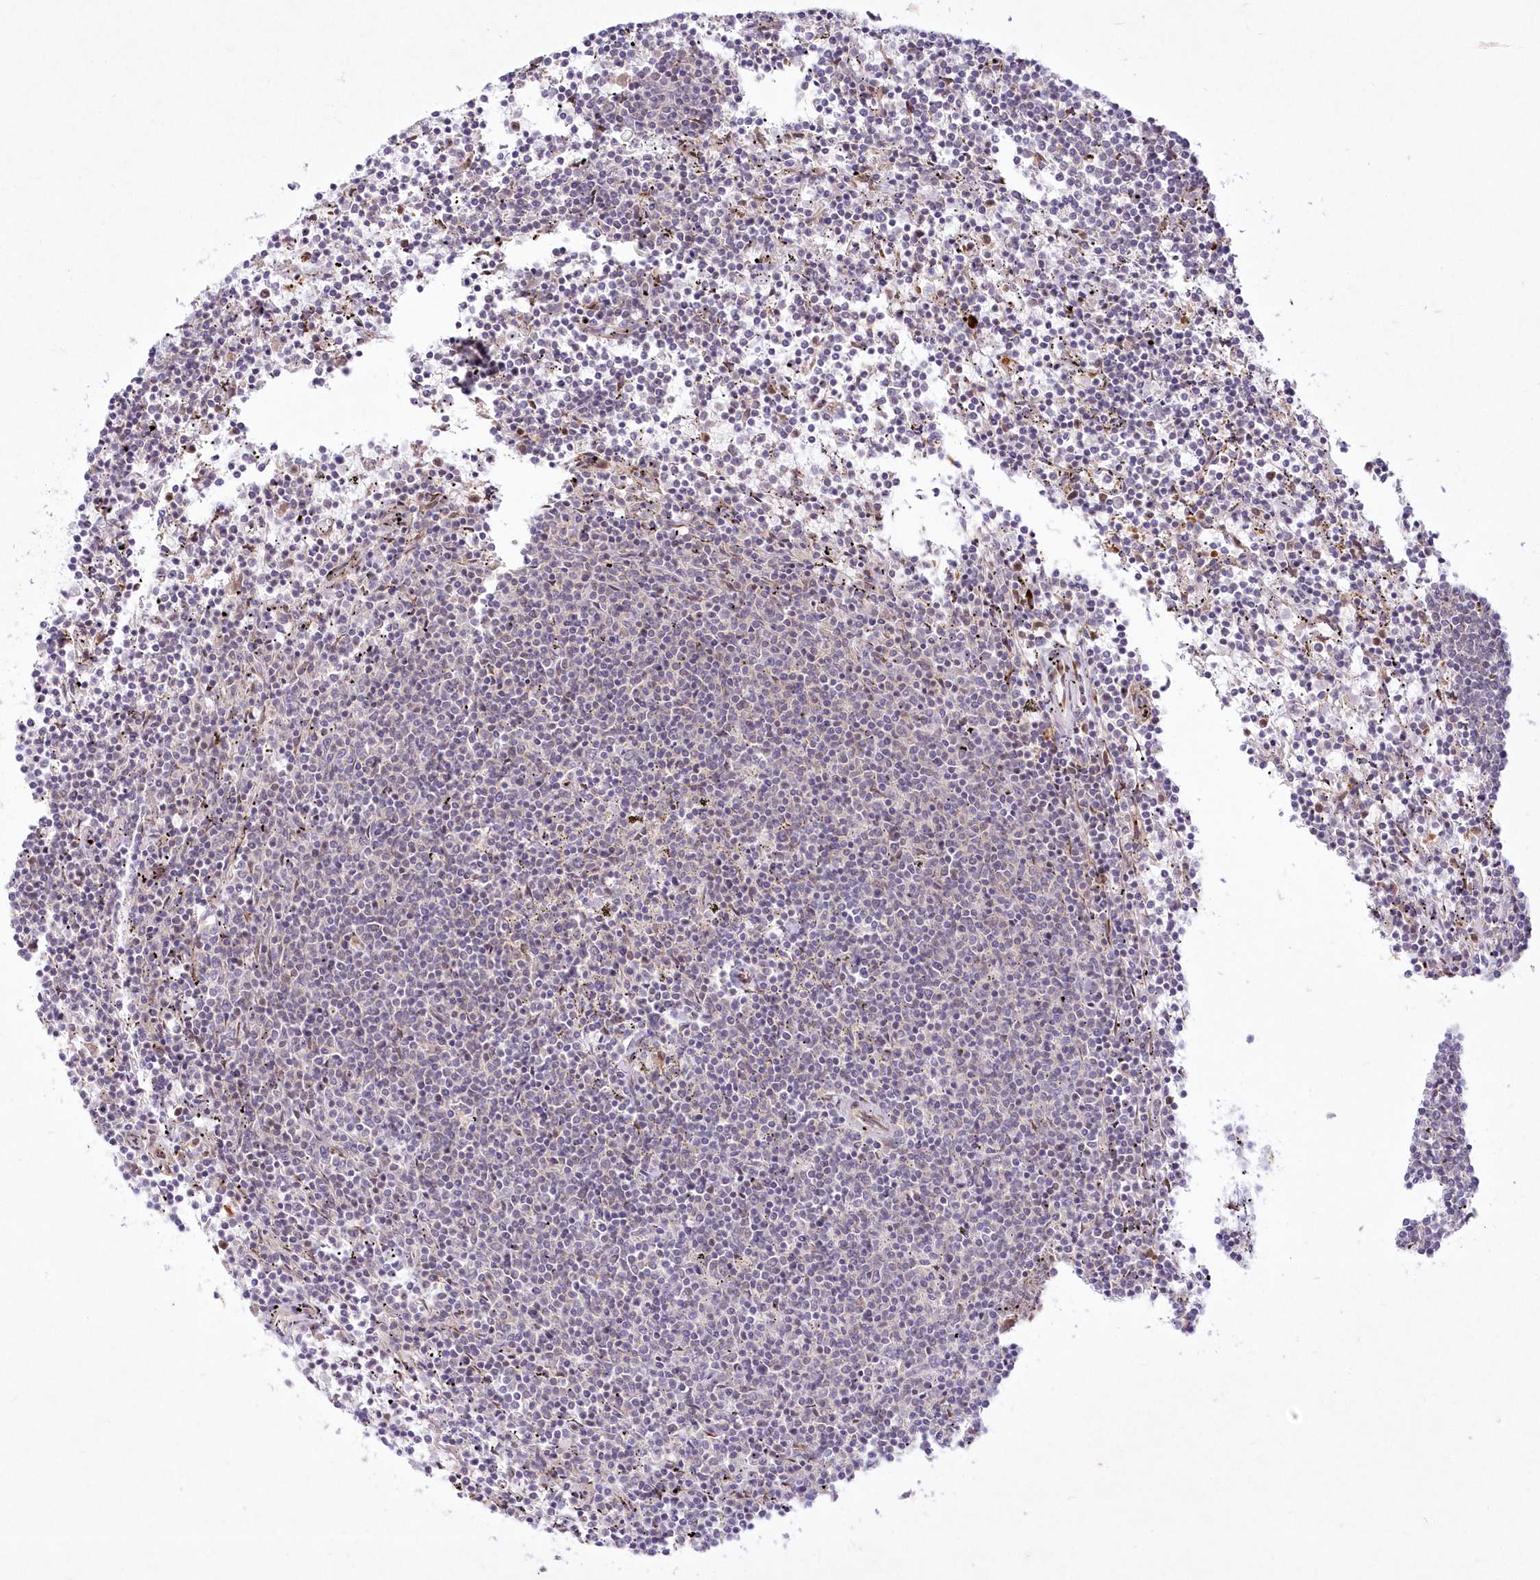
{"staining": {"intensity": "negative", "quantity": "none", "location": "none"}, "tissue": "lymphoma", "cell_type": "Tumor cells", "image_type": "cancer", "snomed": [{"axis": "morphology", "description": "Malignant lymphoma, non-Hodgkin's type, Low grade"}, {"axis": "topography", "description": "Spleen"}], "caption": "A histopathology image of human malignant lymphoma, non-Hodgkin's type (low-grade) is negative for staining in tumor cells.", "gene": "LDB1", "patient": {"sex": "female", "age": 50}}